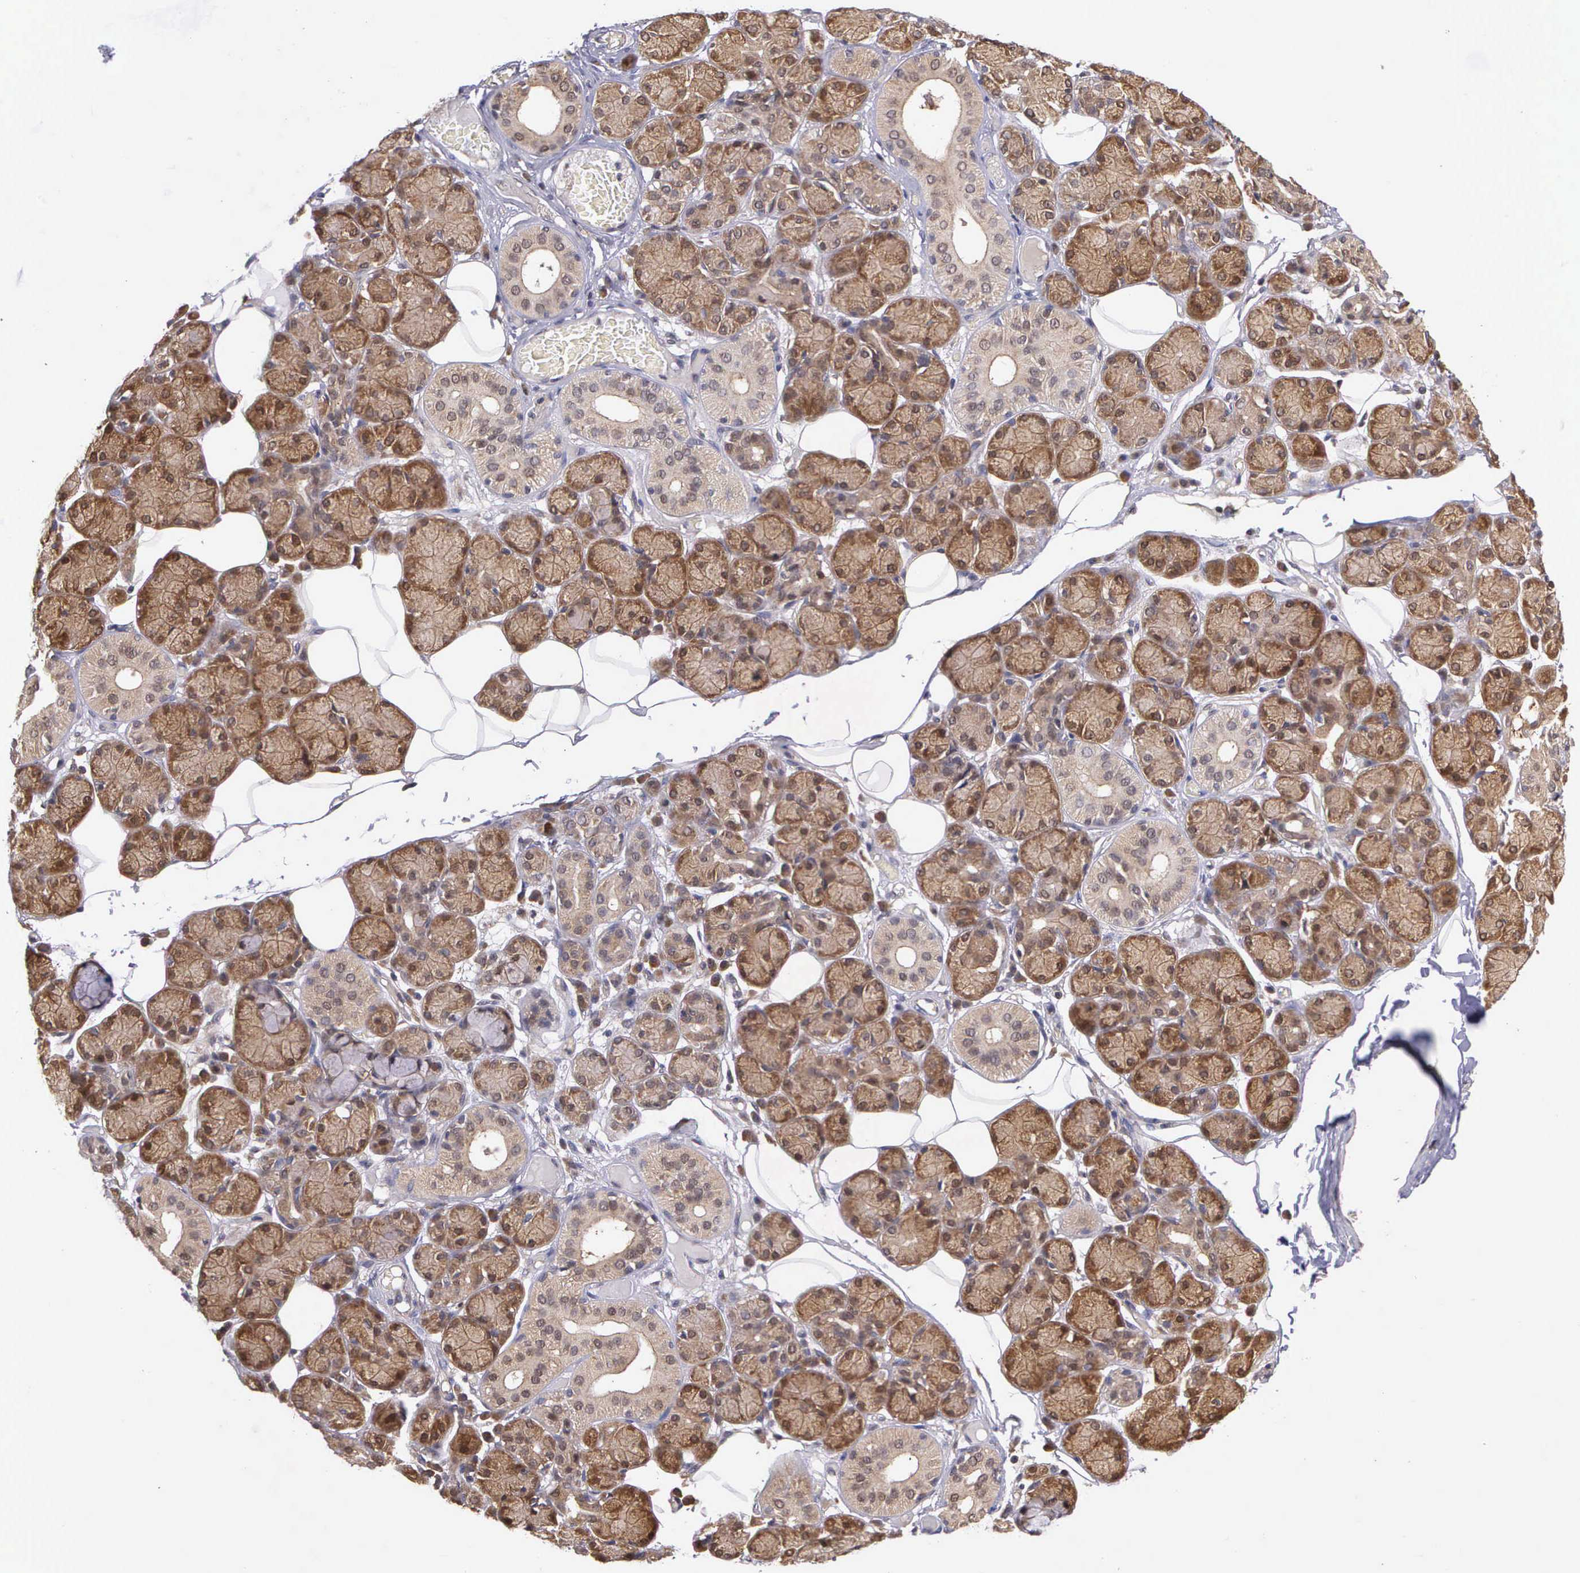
{"staining": {"intensity": "moderate", "quantity": "25%-75%", "location": "cytoplasmic/membranous"}, "tissue": "salivary gland", "cell_type": "Glandular cells", "image_type": "normal", "snomed": [{"axis": "morphology", "description": "Normal tissue, NOS"}, {"axis": "topography", "description": "Salivary gland"}], "caption": "Salivary gland stained for a protein (brown) demonstrates moderate cytoplasmic/membranous positive staining in about 25%-75% of glandular cells.", "gene": "IGBP1P2", "patient": {"sex": "male", "age": 54}}